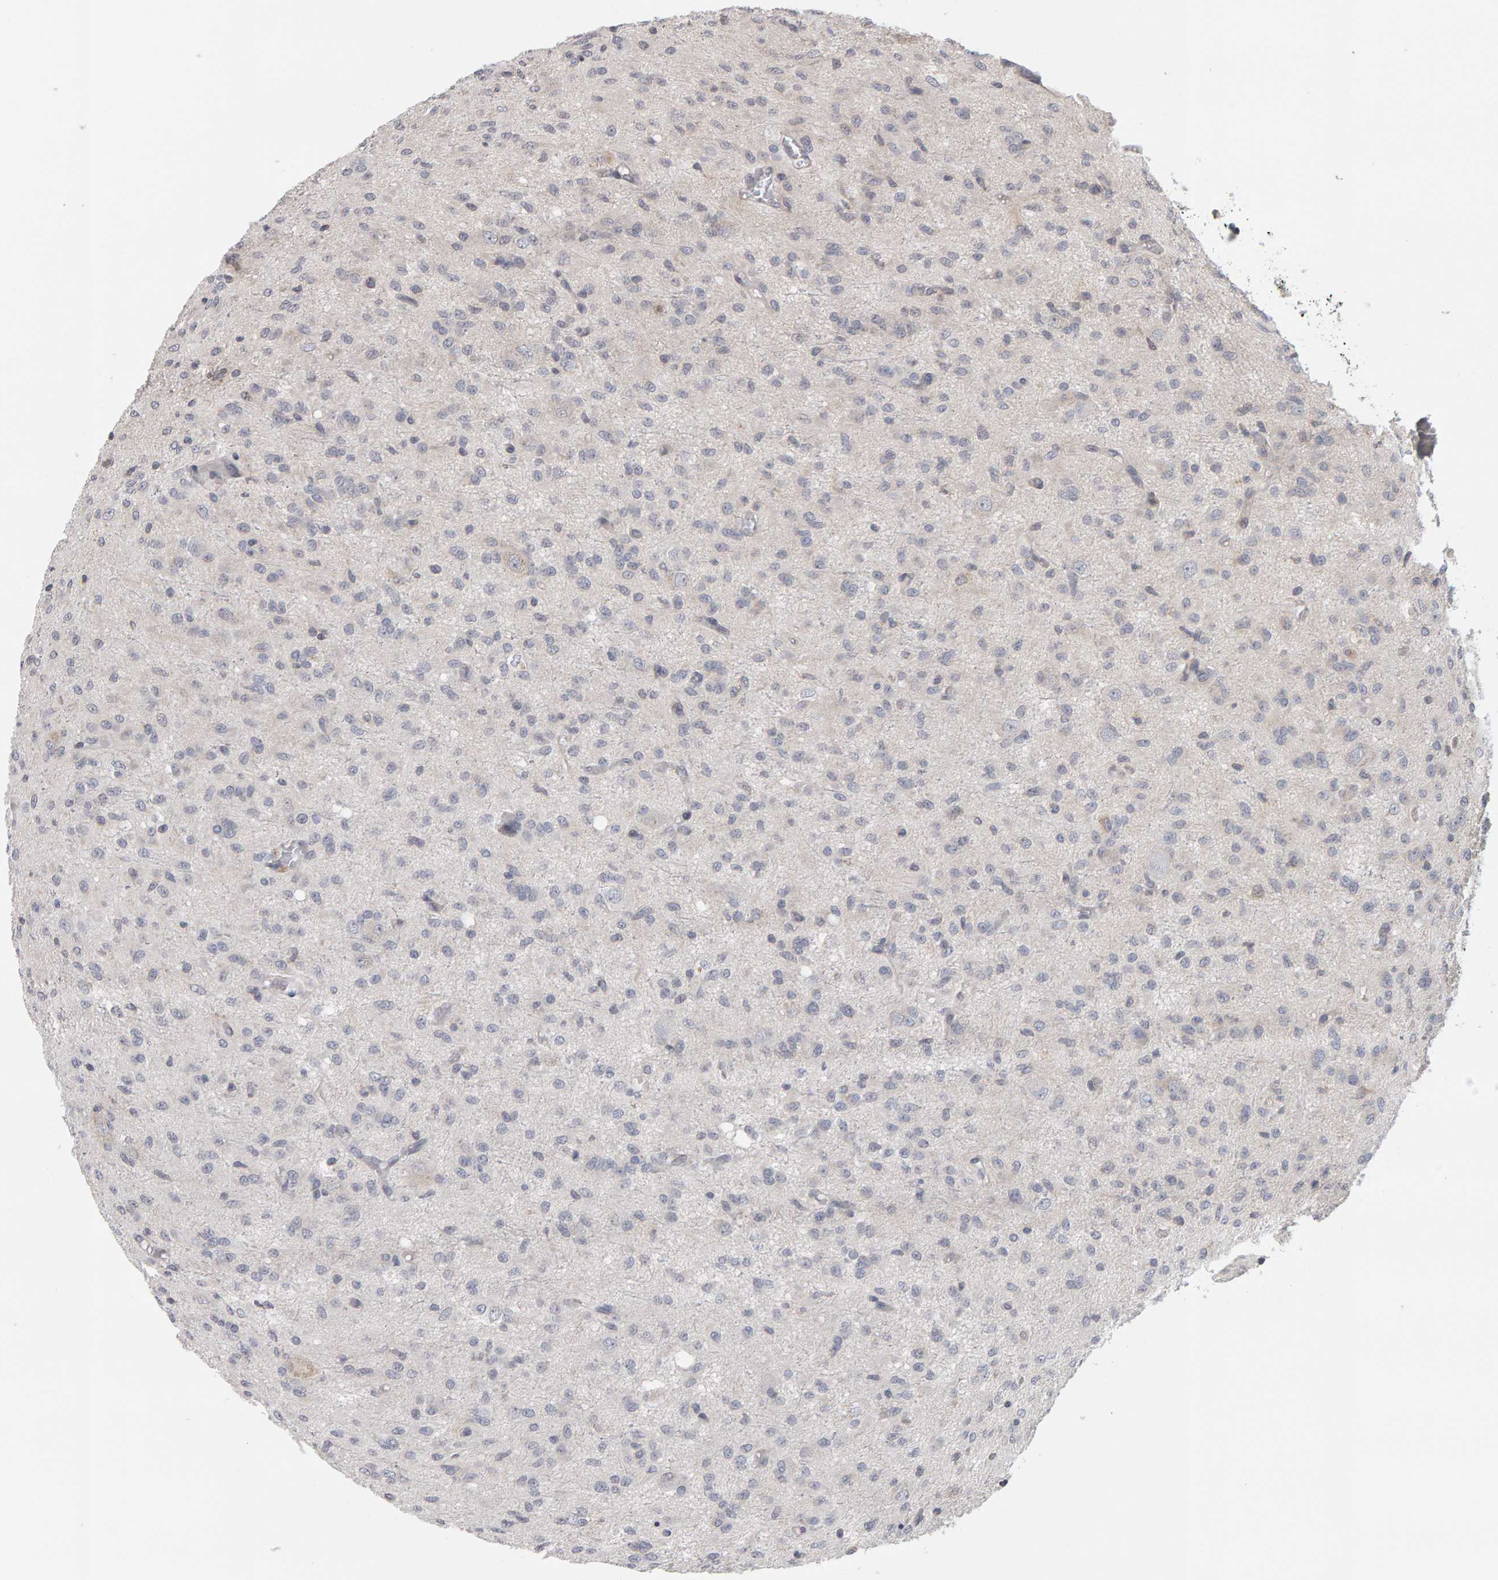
{"staining": {"intensity": "negative", "quantity": "none", "location": "none"}, "tissue": "glioma", "cell_type": "Tumor cells", "image_type": "cancer", "snomed": [{"axis": "morphology", "description": "Glioma, malignant, High grade"}, {"axis": "topography", "description": "Brain"}], "caption": "A high-resolution photomicrograph shows immunohistochemistry staining of malignant glioma (high-grade), which reveals no significant staining in tumor cells.", "gene": "MSRA", "patient": {"sex": "female", "age": 59}}